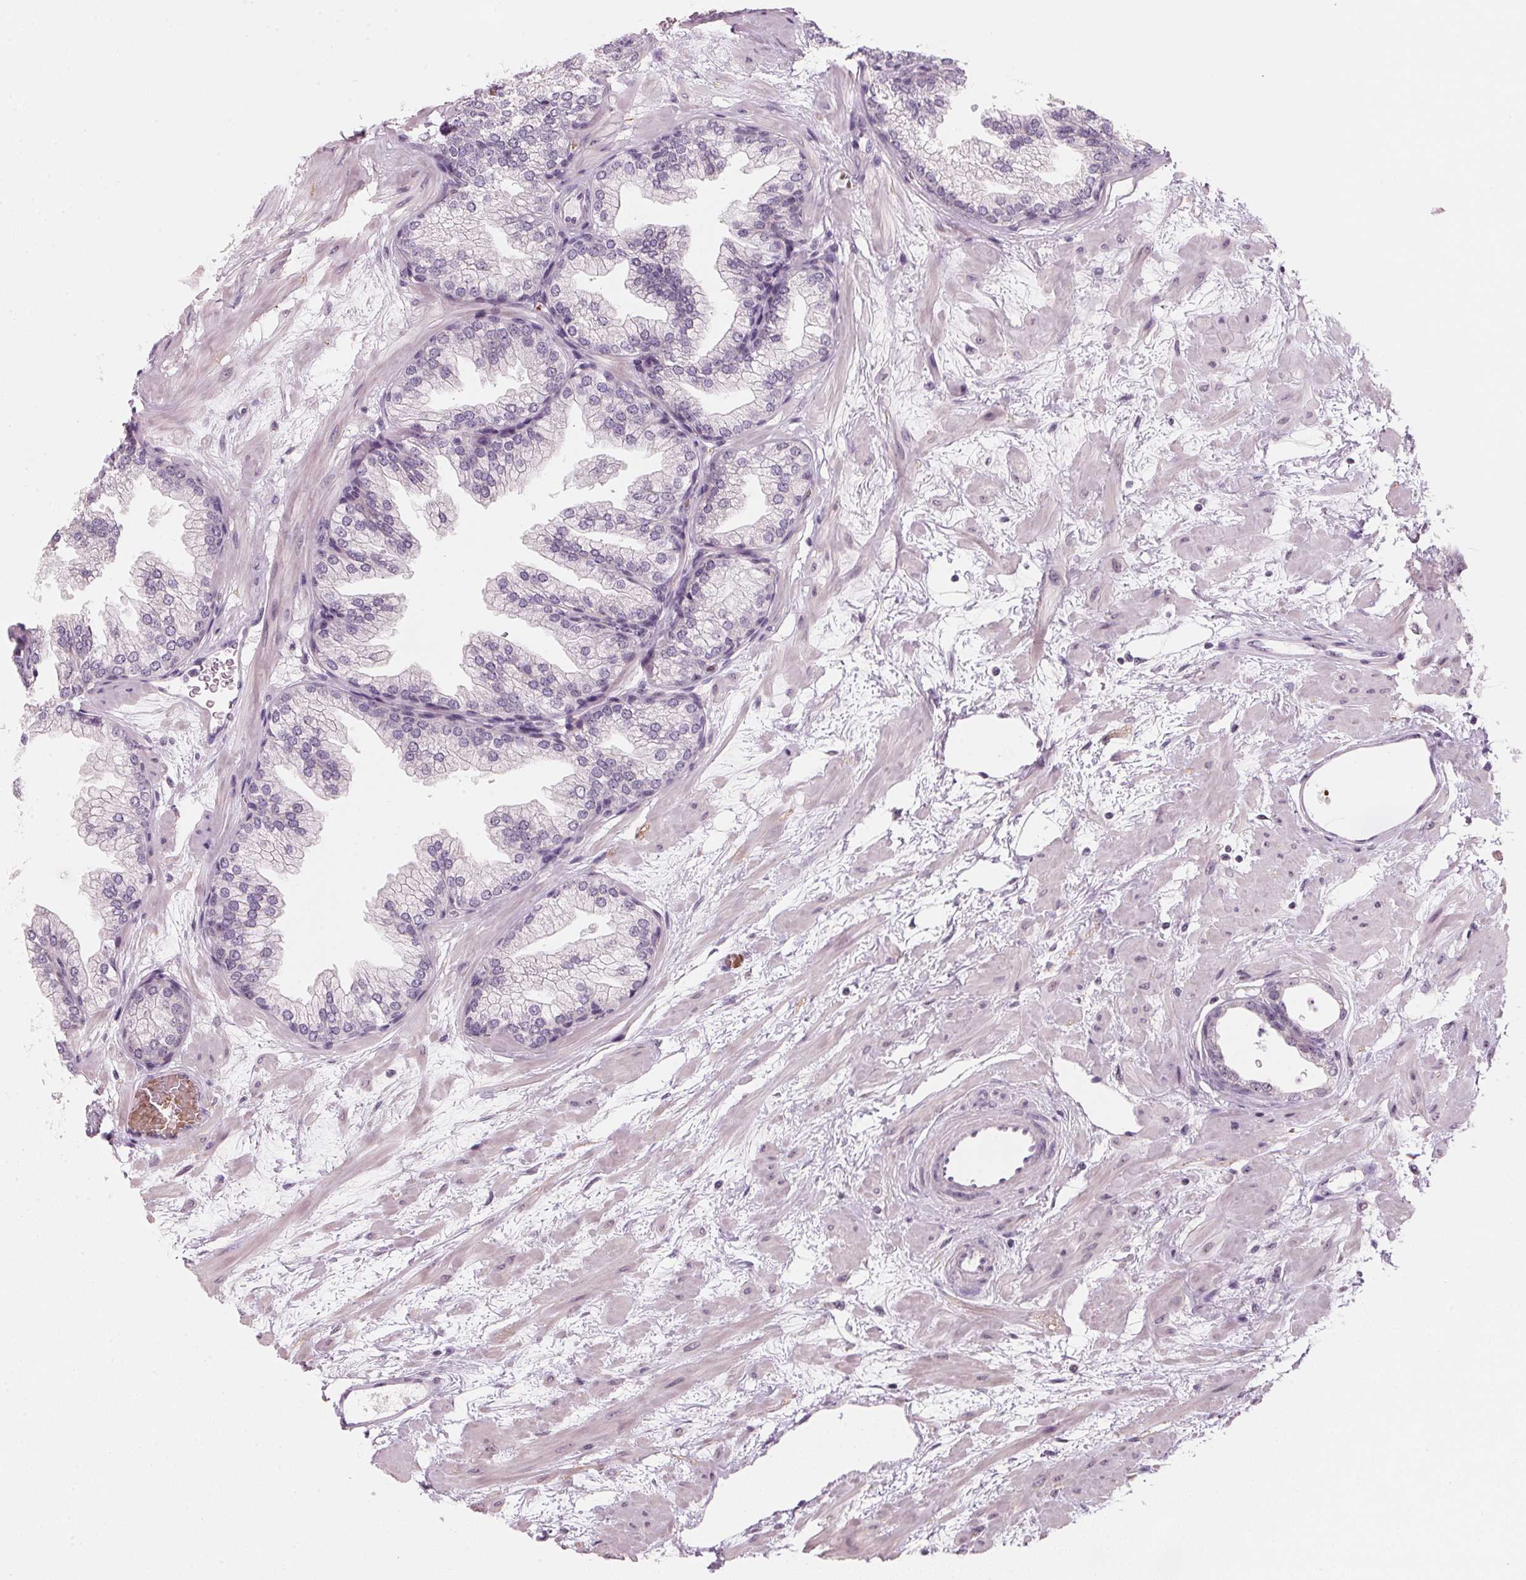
{"staining": {"intensity": "weak", "quantity": "<25%", "location": "nuclear"}, "tissue": "prostate", "cell_type": "Glandular cells", "image_type": "normal", "snomed": [{"axis": "morphology", "description": "Normal tissue, NOS"}, {"axis": "topography", "description": "Prostate"}], "caption": "Immunohistochemical staining of unremarkable prostate shows no significant positivity in glandular cells. Nuclei are stained in blue.", "gene": "DNTTIP2", "patient": {"sex": "male", "age": 37}}